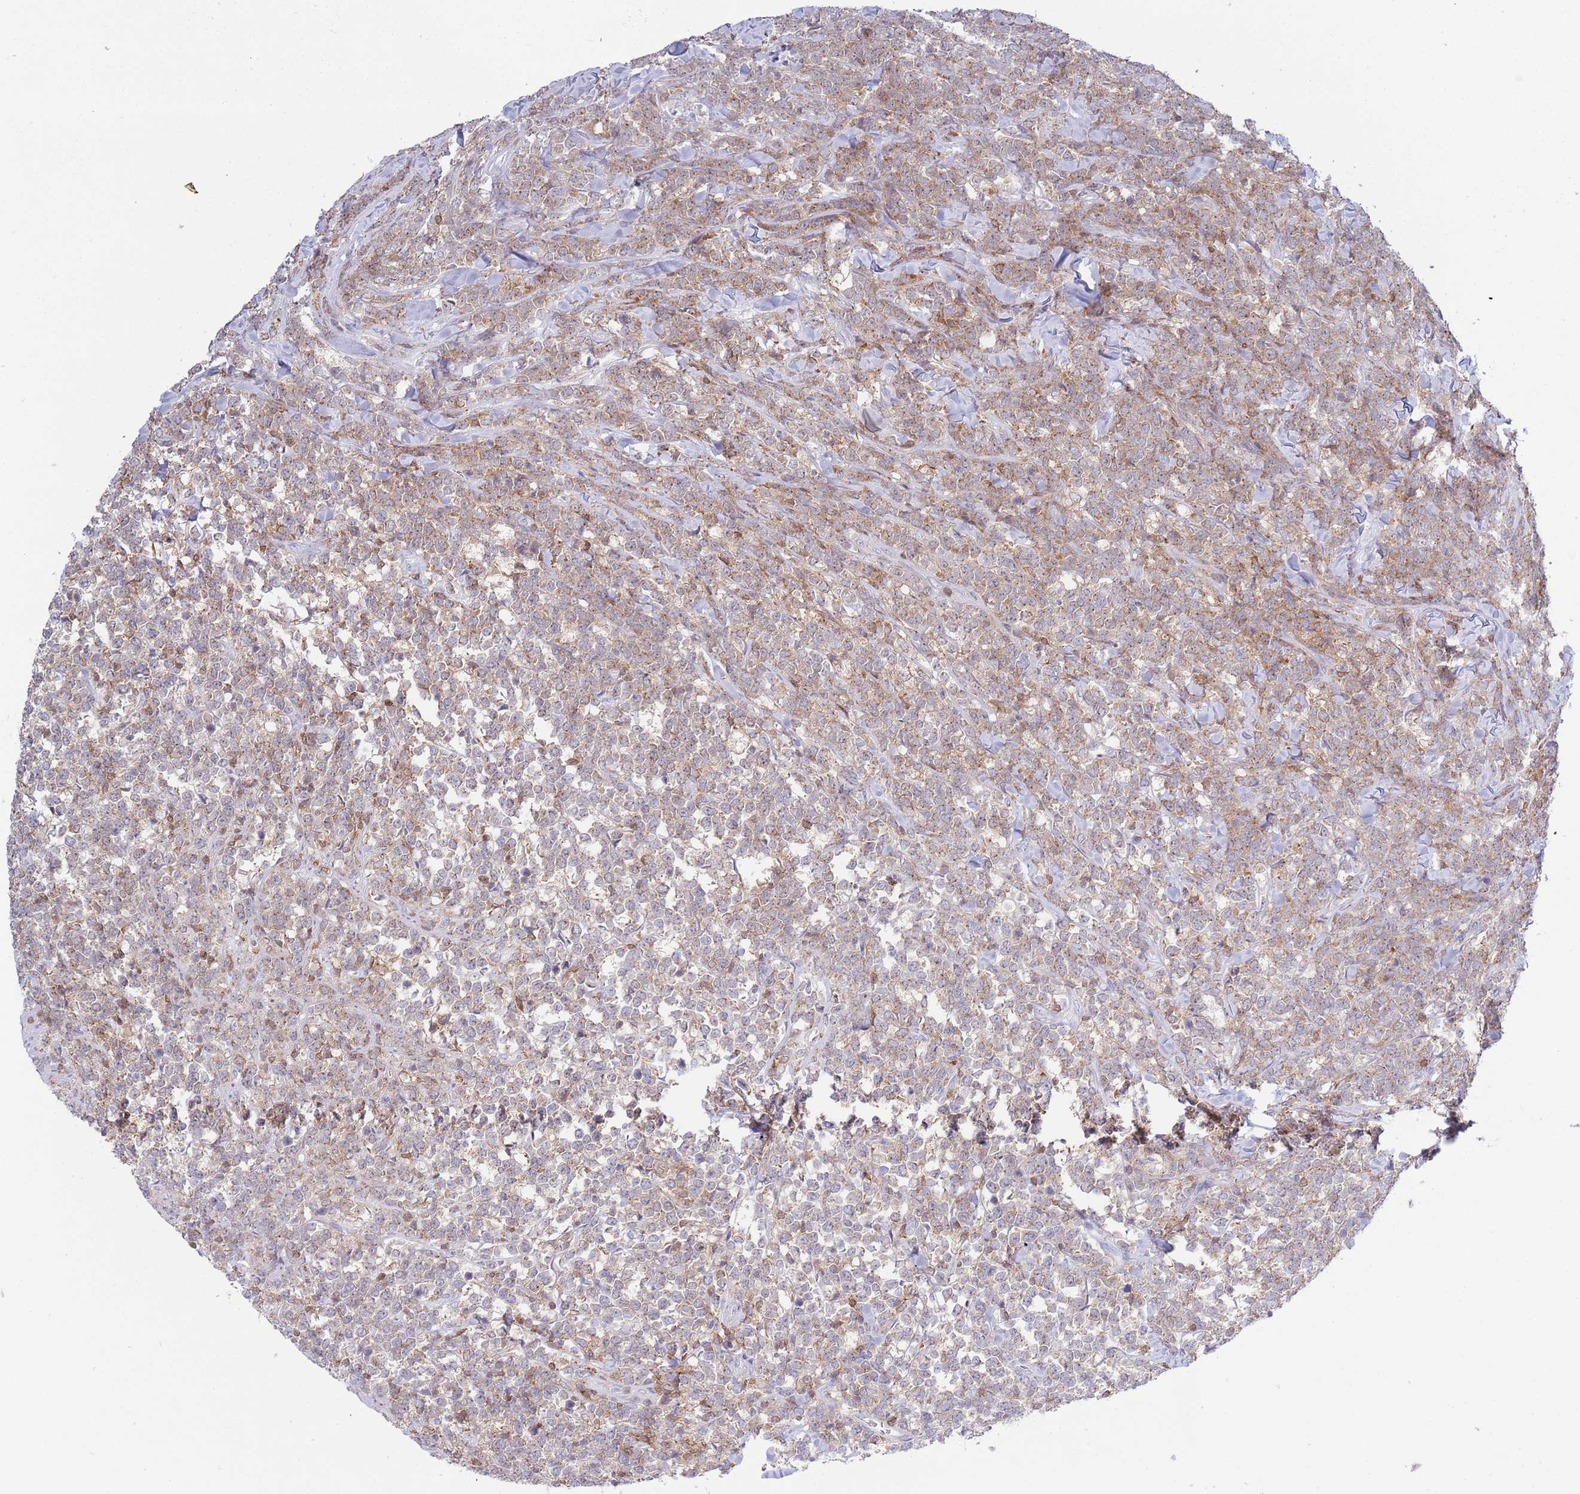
{"staining": {"intensity": "weak", "quantity": ">75%", "location": "cytoplasmic/membranous"}, "tissue": "lymphoma", "cell_type": "Tumor cells", "image_type": "cancer", "snomed": [{"axis": "morphology", "description": "Malignant lymphoma, non-Hodgkin's type, High grade"}, {"axis": "topography", "description": "Small intestine"}], "caption": "Immunohistochemical staining of human lymphoma shows low levels of weak cytoplasmic/membranous protein staining in approximately >75% of tumor cells.", "gene": "LPXN", "patient": {"sex": "male", "age": 8}}